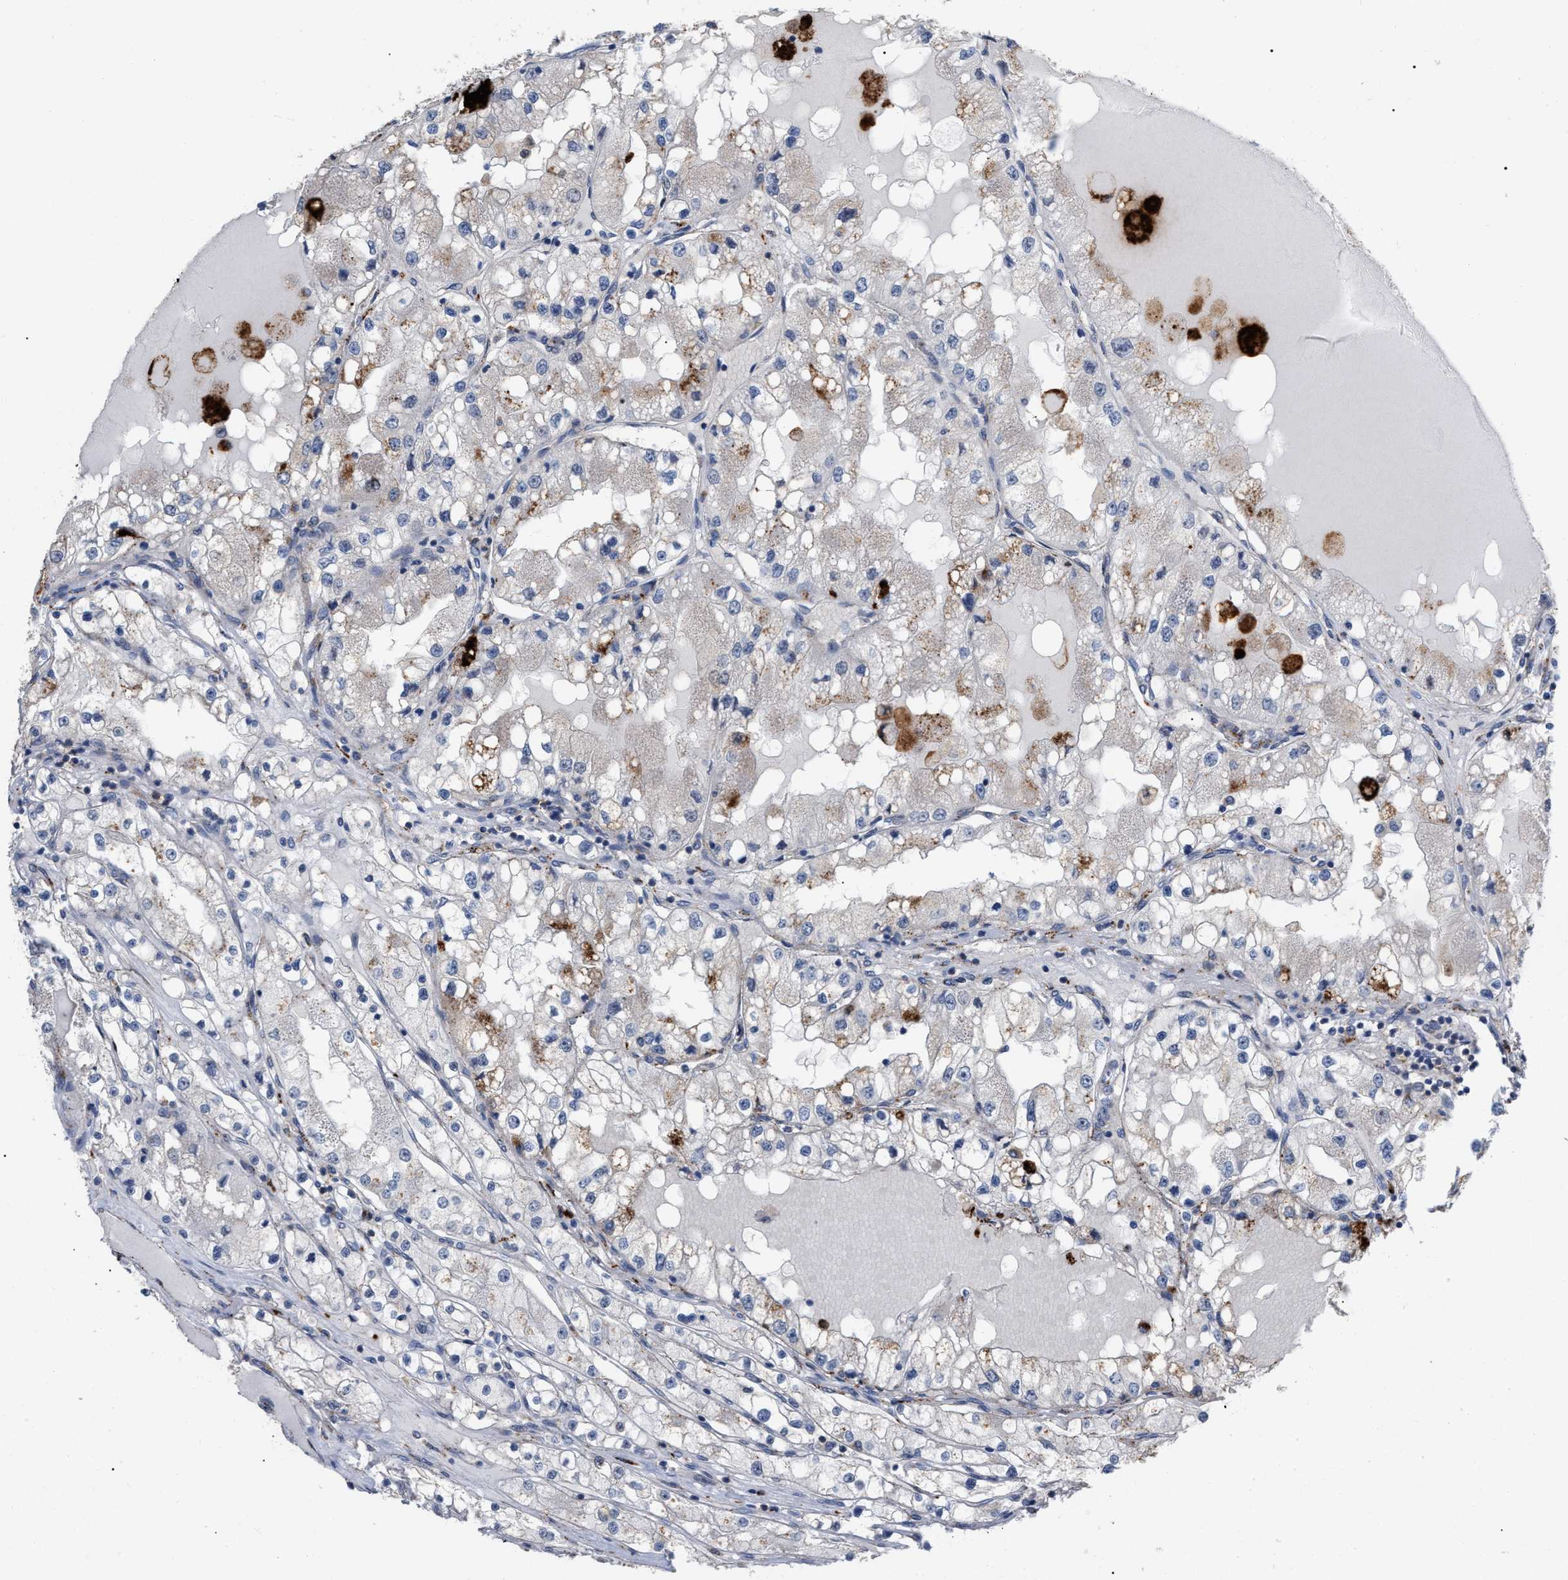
{"staining": {"intensity": "moderate", "quantity": "<25%", "location": "cytoplasmic/membranous"}, "tissue": "renal cancer", "cell_type": "Tumor cells", "image_type": "cancer", "snomed": [{"axis": "morphology", "description": "Adenocarcinoma, NOS"}, {"axis": "topography", "description": "Kidney"}], "caption": "Brown immunohistochemical staining in renal cancer (adenocarcinoma) demonstrates moderate cytoplasmic/membranous expression in about <25% of tumor cells.", "gene": "UPF1", "patient": {"sex": "male", "age": 68}}